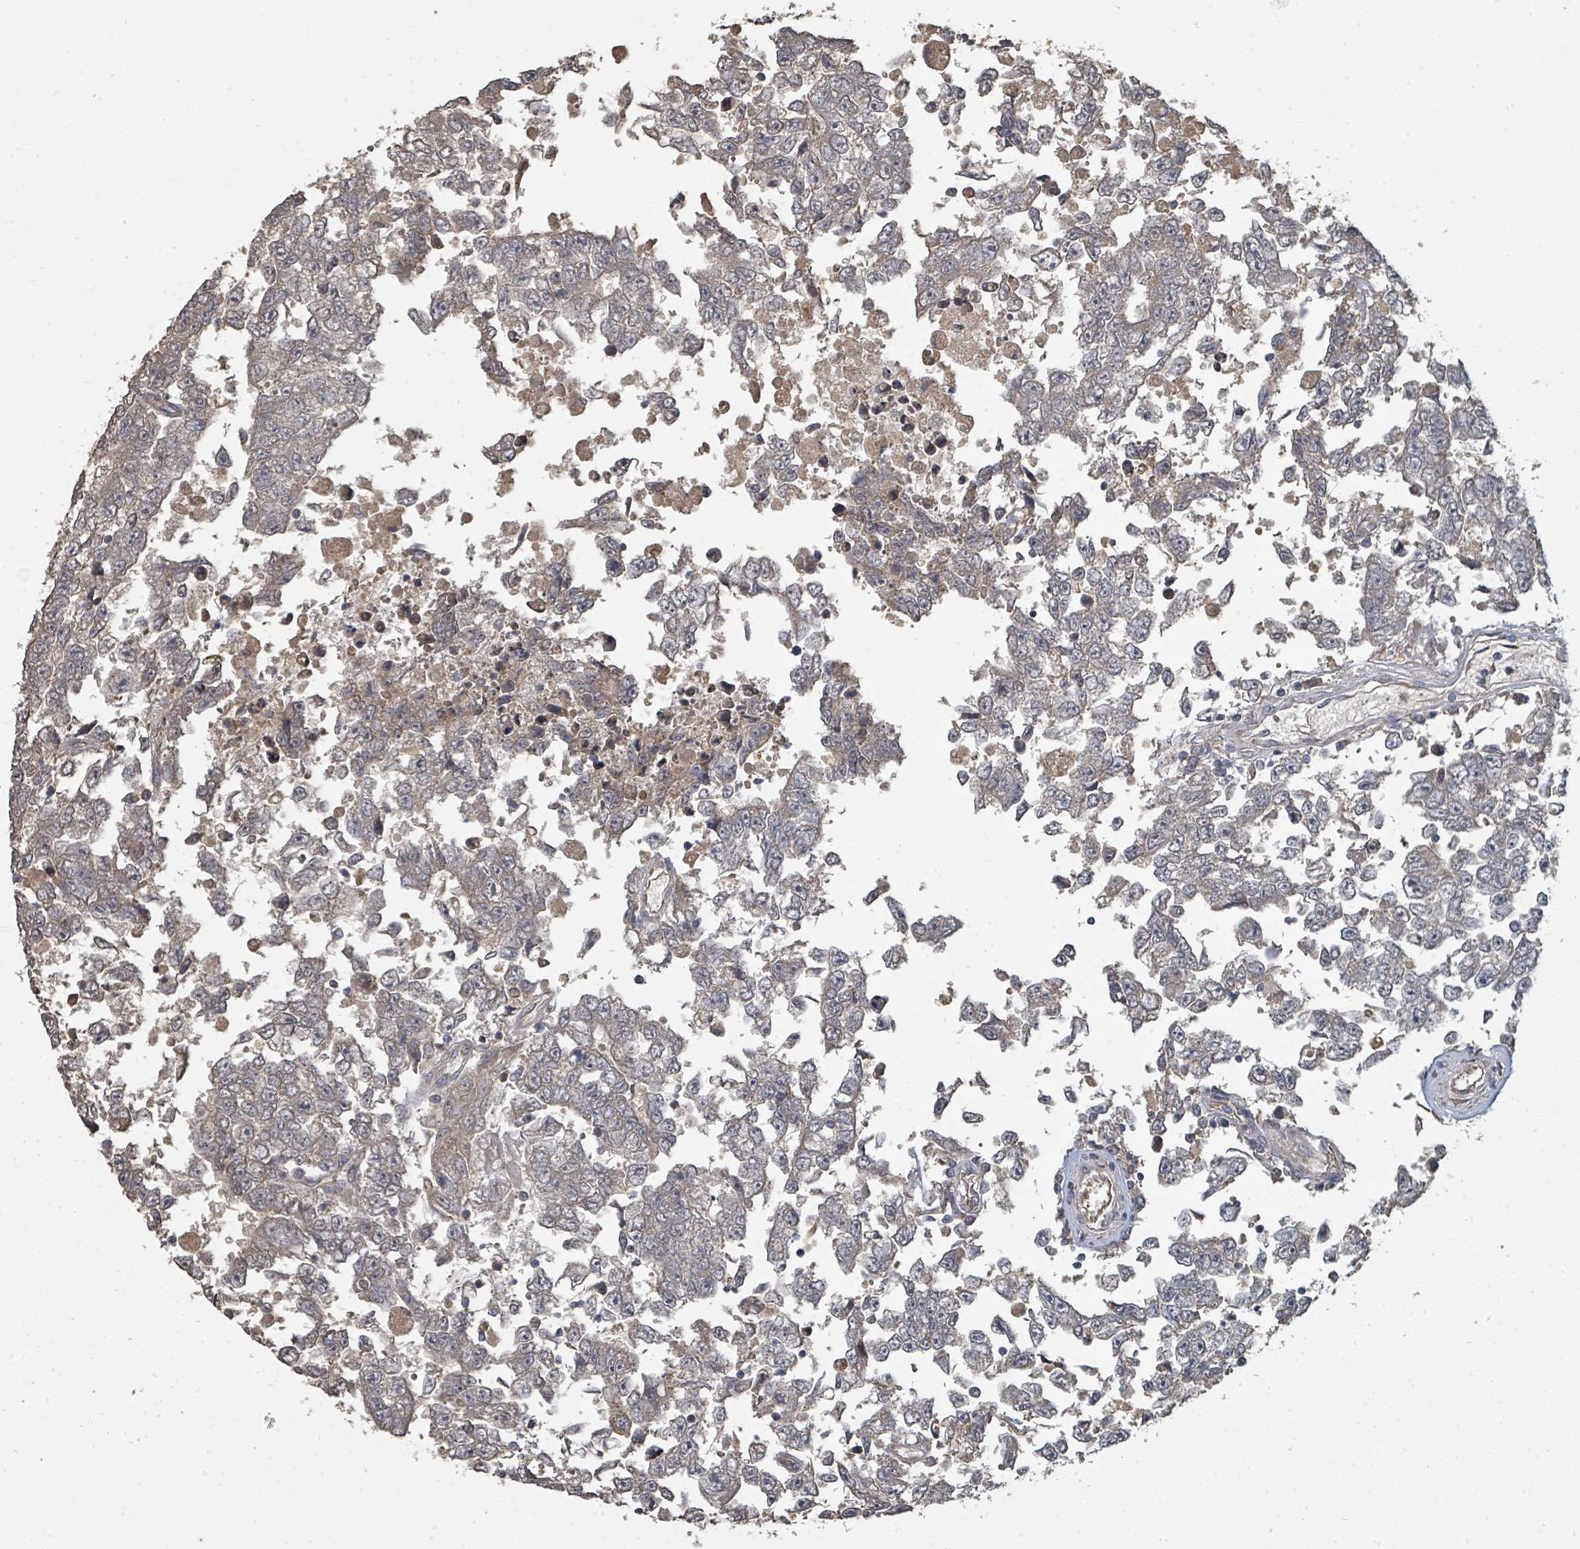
{"staining": {"intensity": "negative", "quantity": "none", "location": "none"}, "tissue": "testis cancer", "cell_type": "Tumor cells", "image_type": "cancer", "snomed": [{"axis": "morphology", "description": "Carcinoma, Embryonal, NOS"}, {"axis": "topography", "description": "Testis"}], "caption": "IHC of human testis cancer (embryonal carcinoma) exhibits no staining in tumor cells. (Stains: DAB IHC with hematoxylin counter stain, Microscopy: brightfield microscopy at high magnification).", "gene": "WDFY1", "patient": {"sex": "male", "age": 25}}